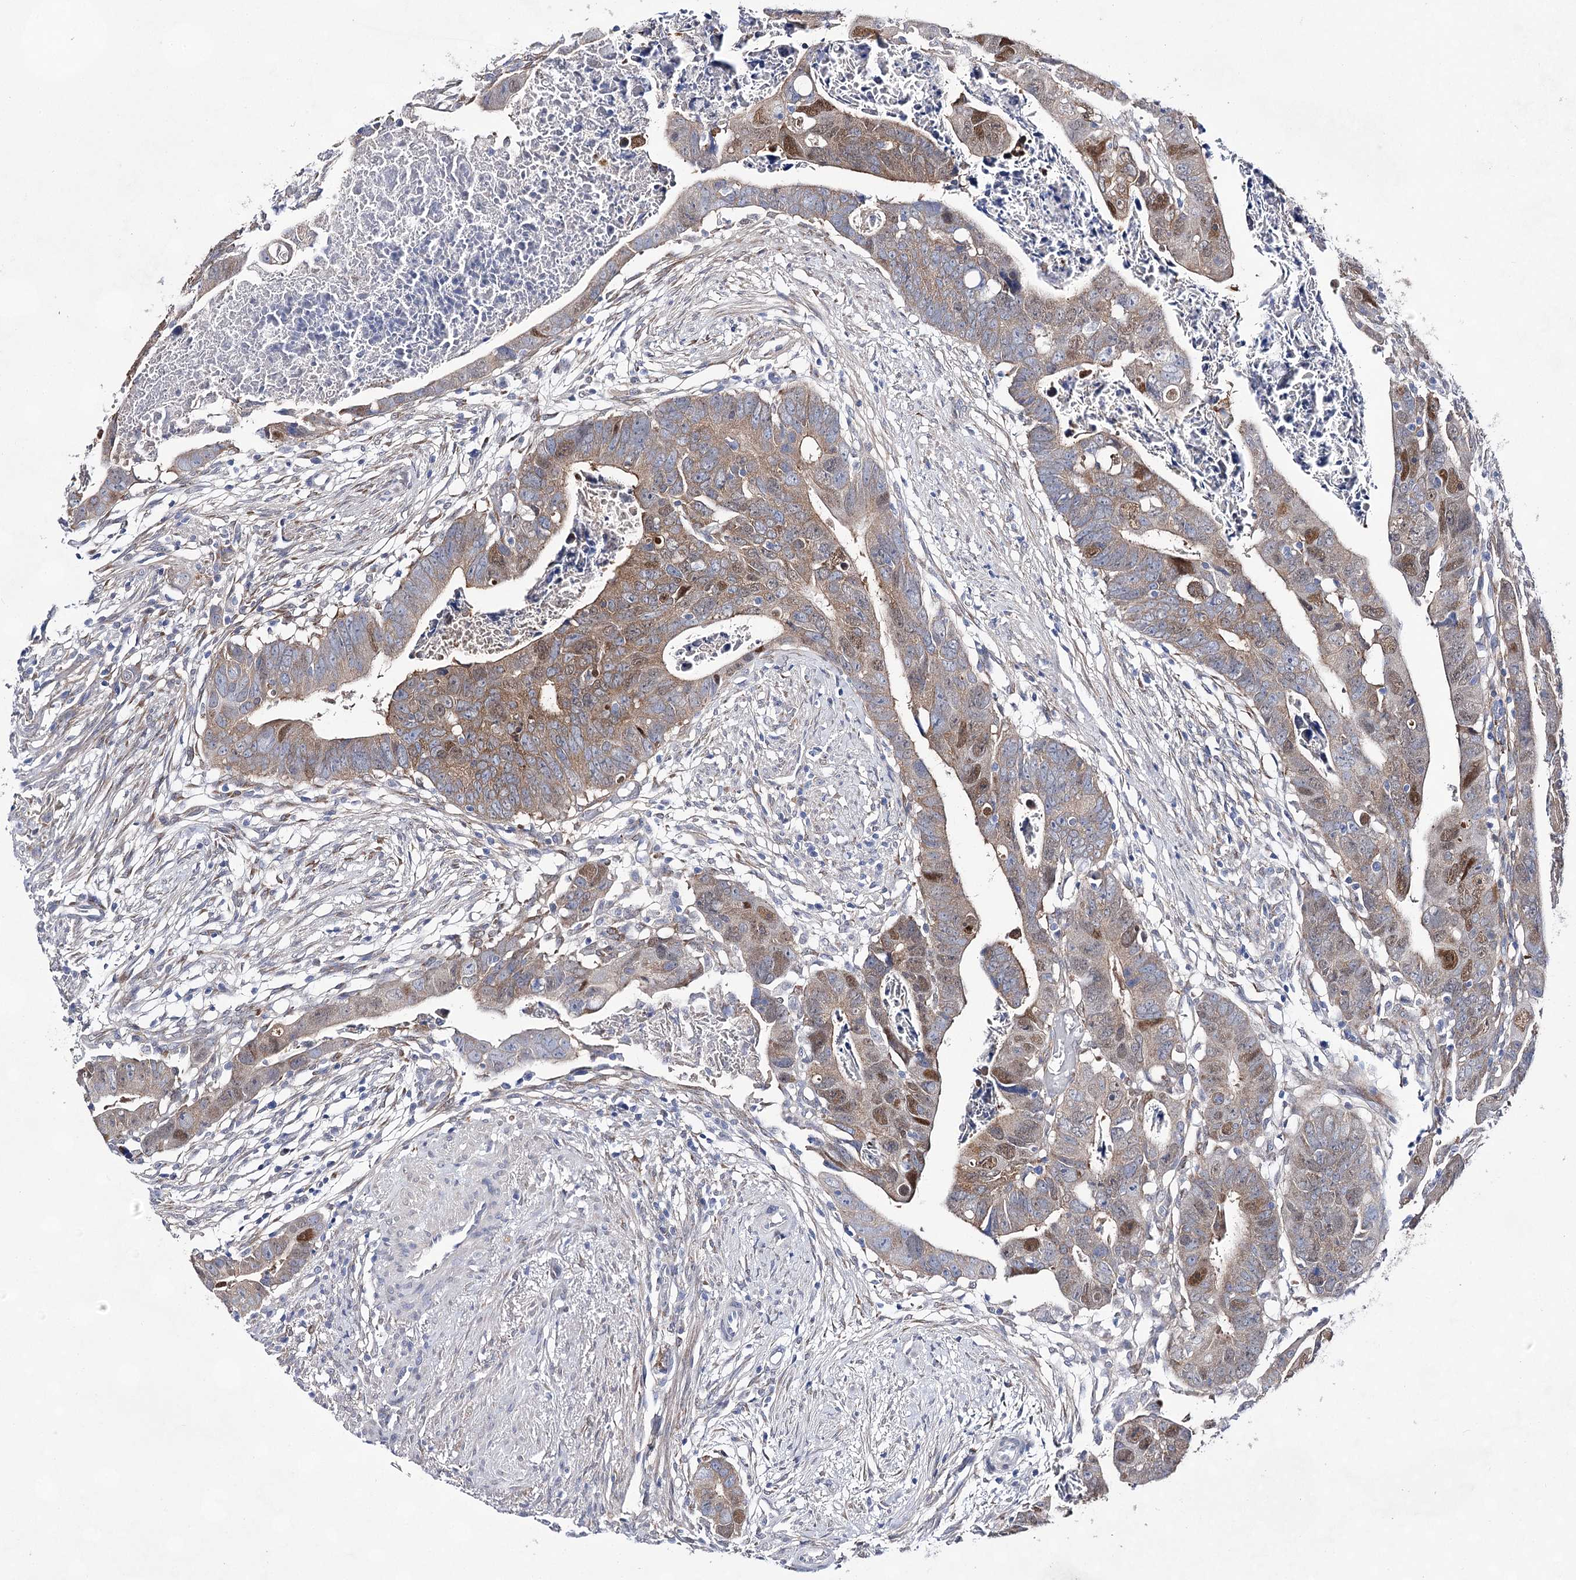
{"staining": {"intensity": "moderate", "quantity": "25%-75%", "location": "cytoplasmic/membranous,nuclear"}, "tissue": "colorectal cancer", "cell_type": "Tumor cells", "image_type": "cancer", "snomed": [{"axis": "morphology", "description": "Adenocarcinoma, NOS"}, {"axis": "topography", "description": "Rectum"}], "caption": "Immunohistochemical staining of human colorectal cancer (adenocarcinoma) shows moderate cytoplasmic/membranous and nuclear protein expression in approximately 25%-75% of tumor cells.", "gene": "UGDH", "patient": {"sex": "female", "age": 65}}